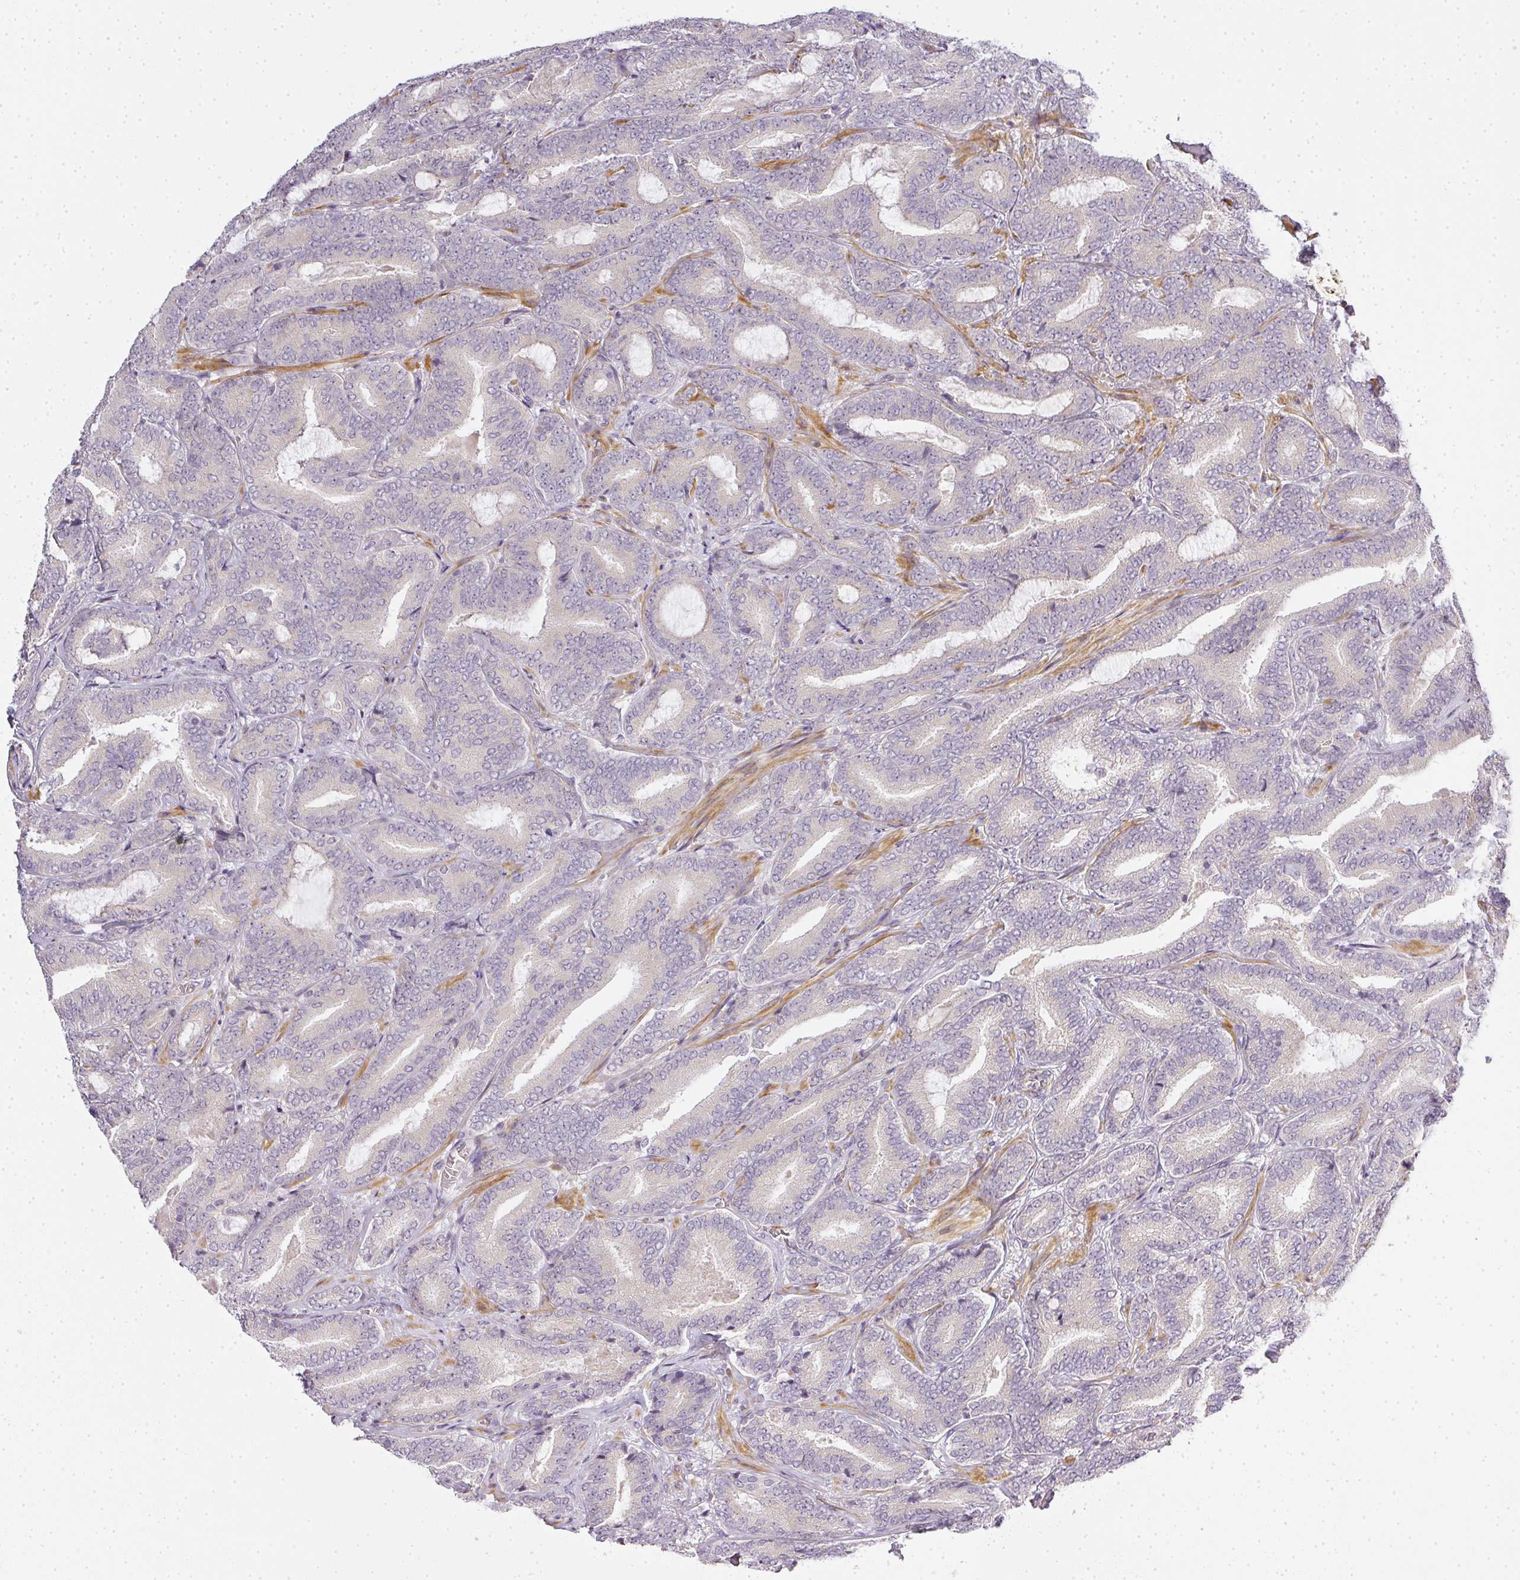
{"staining": {"intensity": "negative", "quantity": "none", "location": "none"}, "tissue": "prostate cancer", "cell_type": "Tumor cells", "image_type": "cancer", "snomed": [{"axis": "morphology", "description": "Adenocarcinoma, Low grade"}, {"axis": "topography", "description": "Prostate and seminal vesicle, NOS"}], "caption": "Prostate adenocarcinoma (low-grade) stained for a protein using immunohistochemistry shows no positivity tumor cells.", "gene": "MED19", "patient": {"sex": "male", "age": 61}}